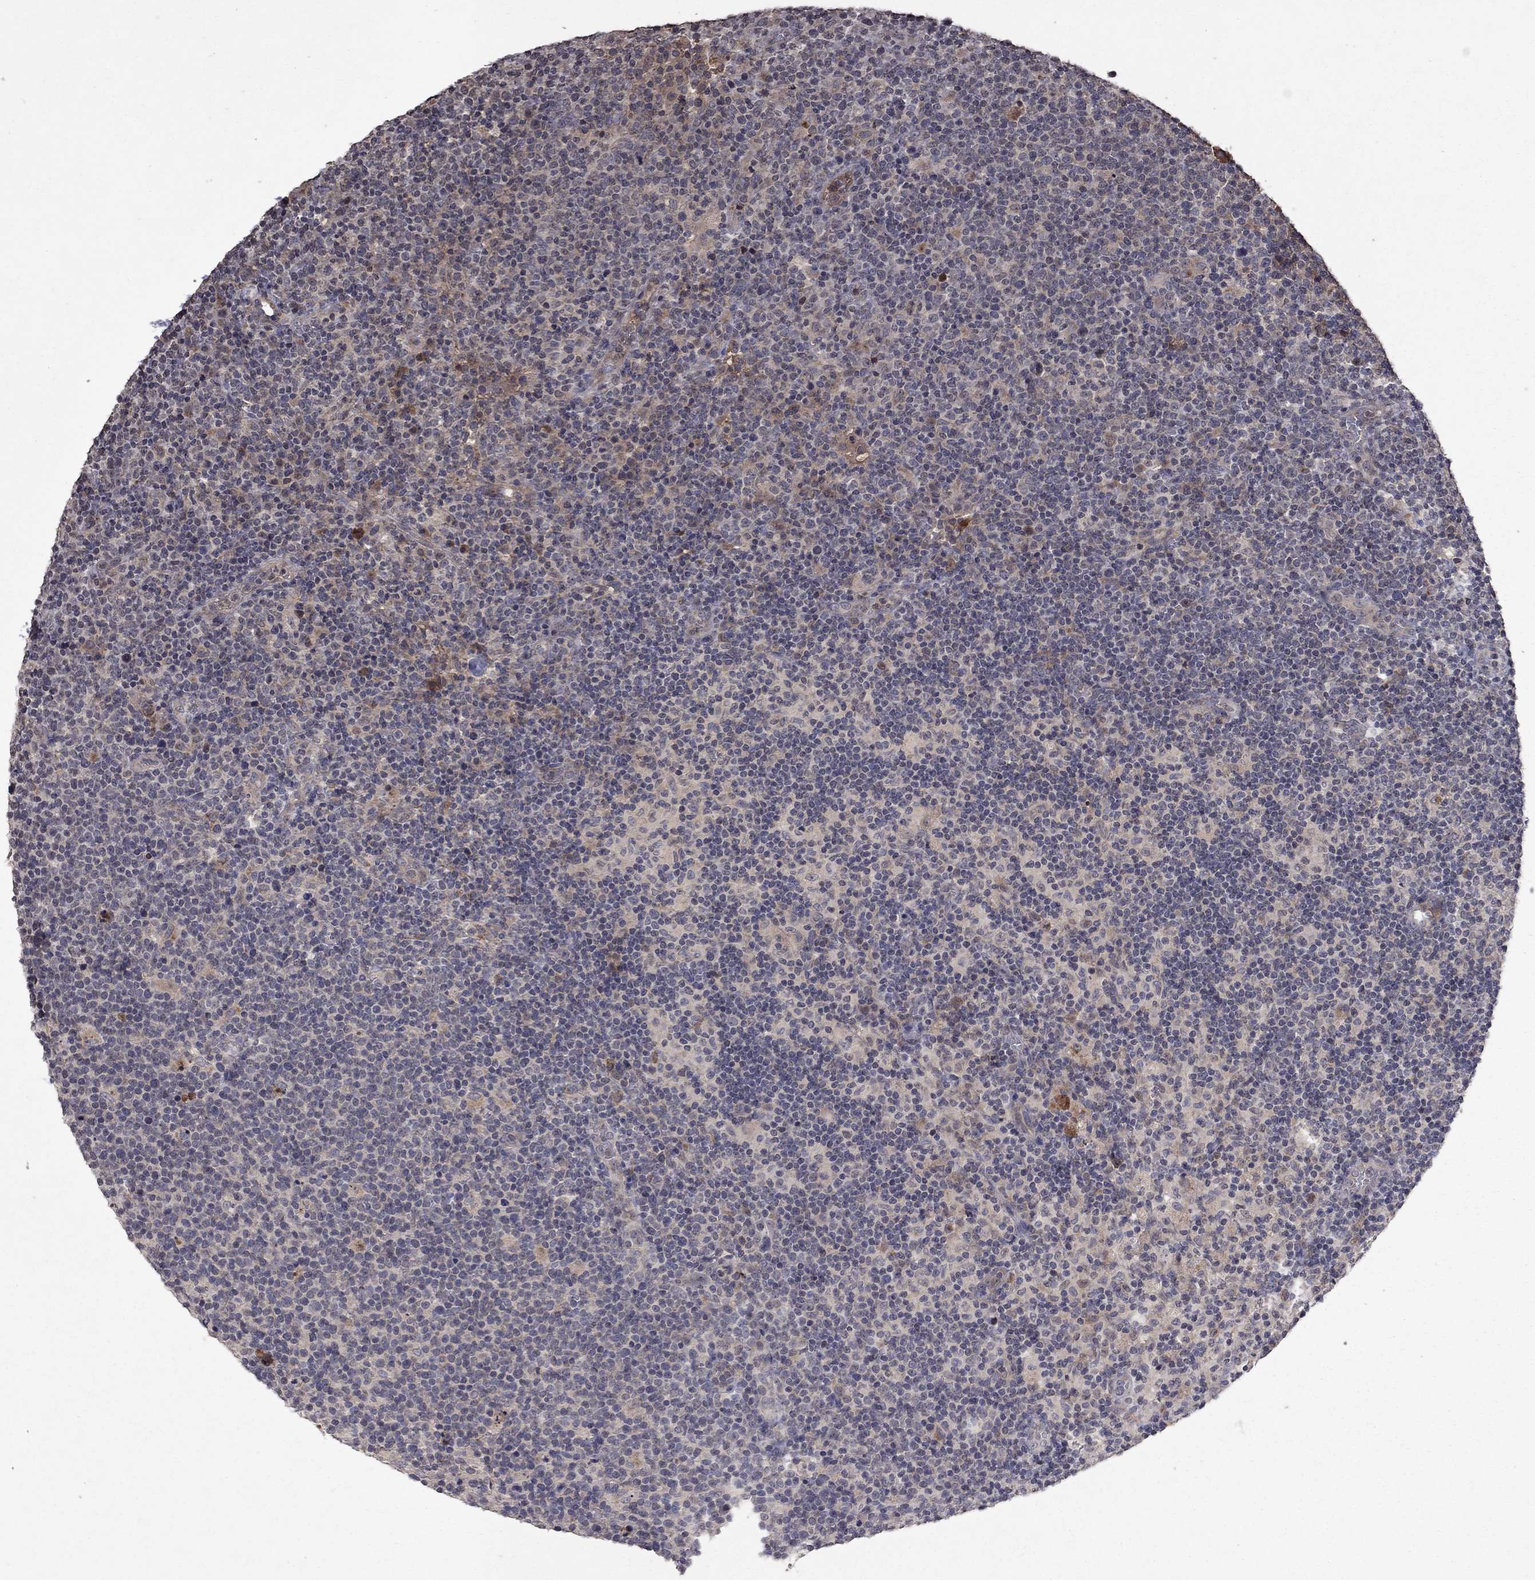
{"staining": {"intensity": "negative", "quantity": "none", "location": "none"}, "tissue": "lymphoma", "cell_type": "Tumor cells", "image_type": "cancer", "snomed": [{"axis": "morphology", "description": "Malignant lymphoma, non-Hodgkin's type, High grade"}, {"axis": "topography", "description": "Lymph node"}], "caption": "An IHC image of malignant lymphoma, non-Hodgkin's type (high-grade) is shown. There is no staining in tumor cells of malignant lymphoma, non-Hodgkin's type (high-grade). (DAB (3,3'-diaminobenzidine) immunohistochemistry visualized using brightfield microscopy, high magnification).", "gene": "NLGN1", "patient": {"sex": "male", "age": 61}}